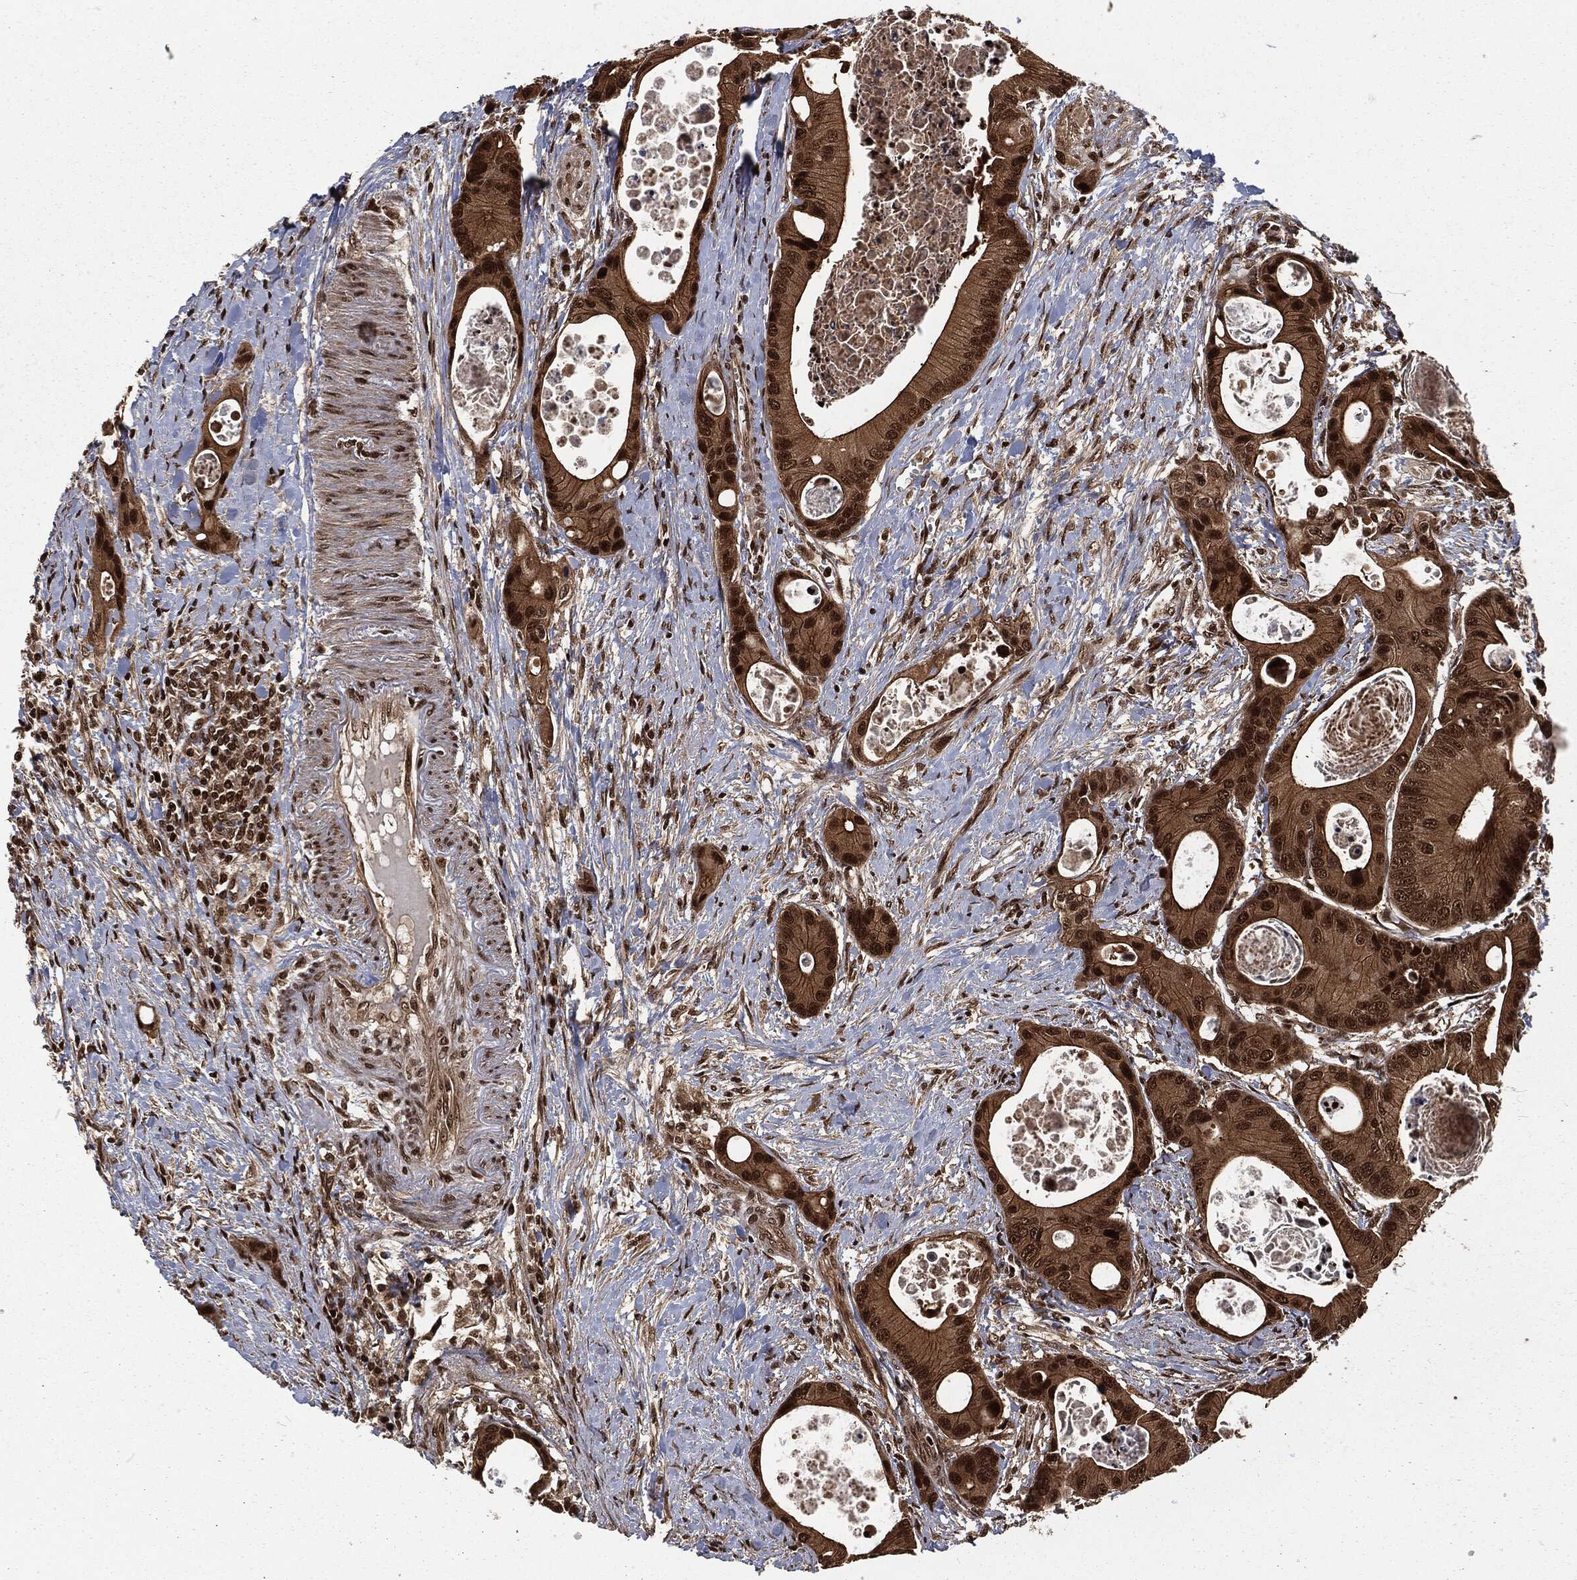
{"staining": {"intensity": "strong", "quantity": "25%-75%", "location": "cytoplasmic/membranous,nuclear"}, "tissue": "colorectal cancer", "cell_type": "Tumor cells", "image_type": "cancer", "snomed": [{"axis": "morphology", "description": "Adenocarcinoma, NOS"}, {"axis": "topography", "description": "Colon"}], "caption": "Tumor cells display high levels of strong cytoplasmic/membranous and nuclear staining in about 25%-75% of cells in human colorectal cancer.", "gene": "NGRN", "patient": {"sex": "female", "age": 78}}